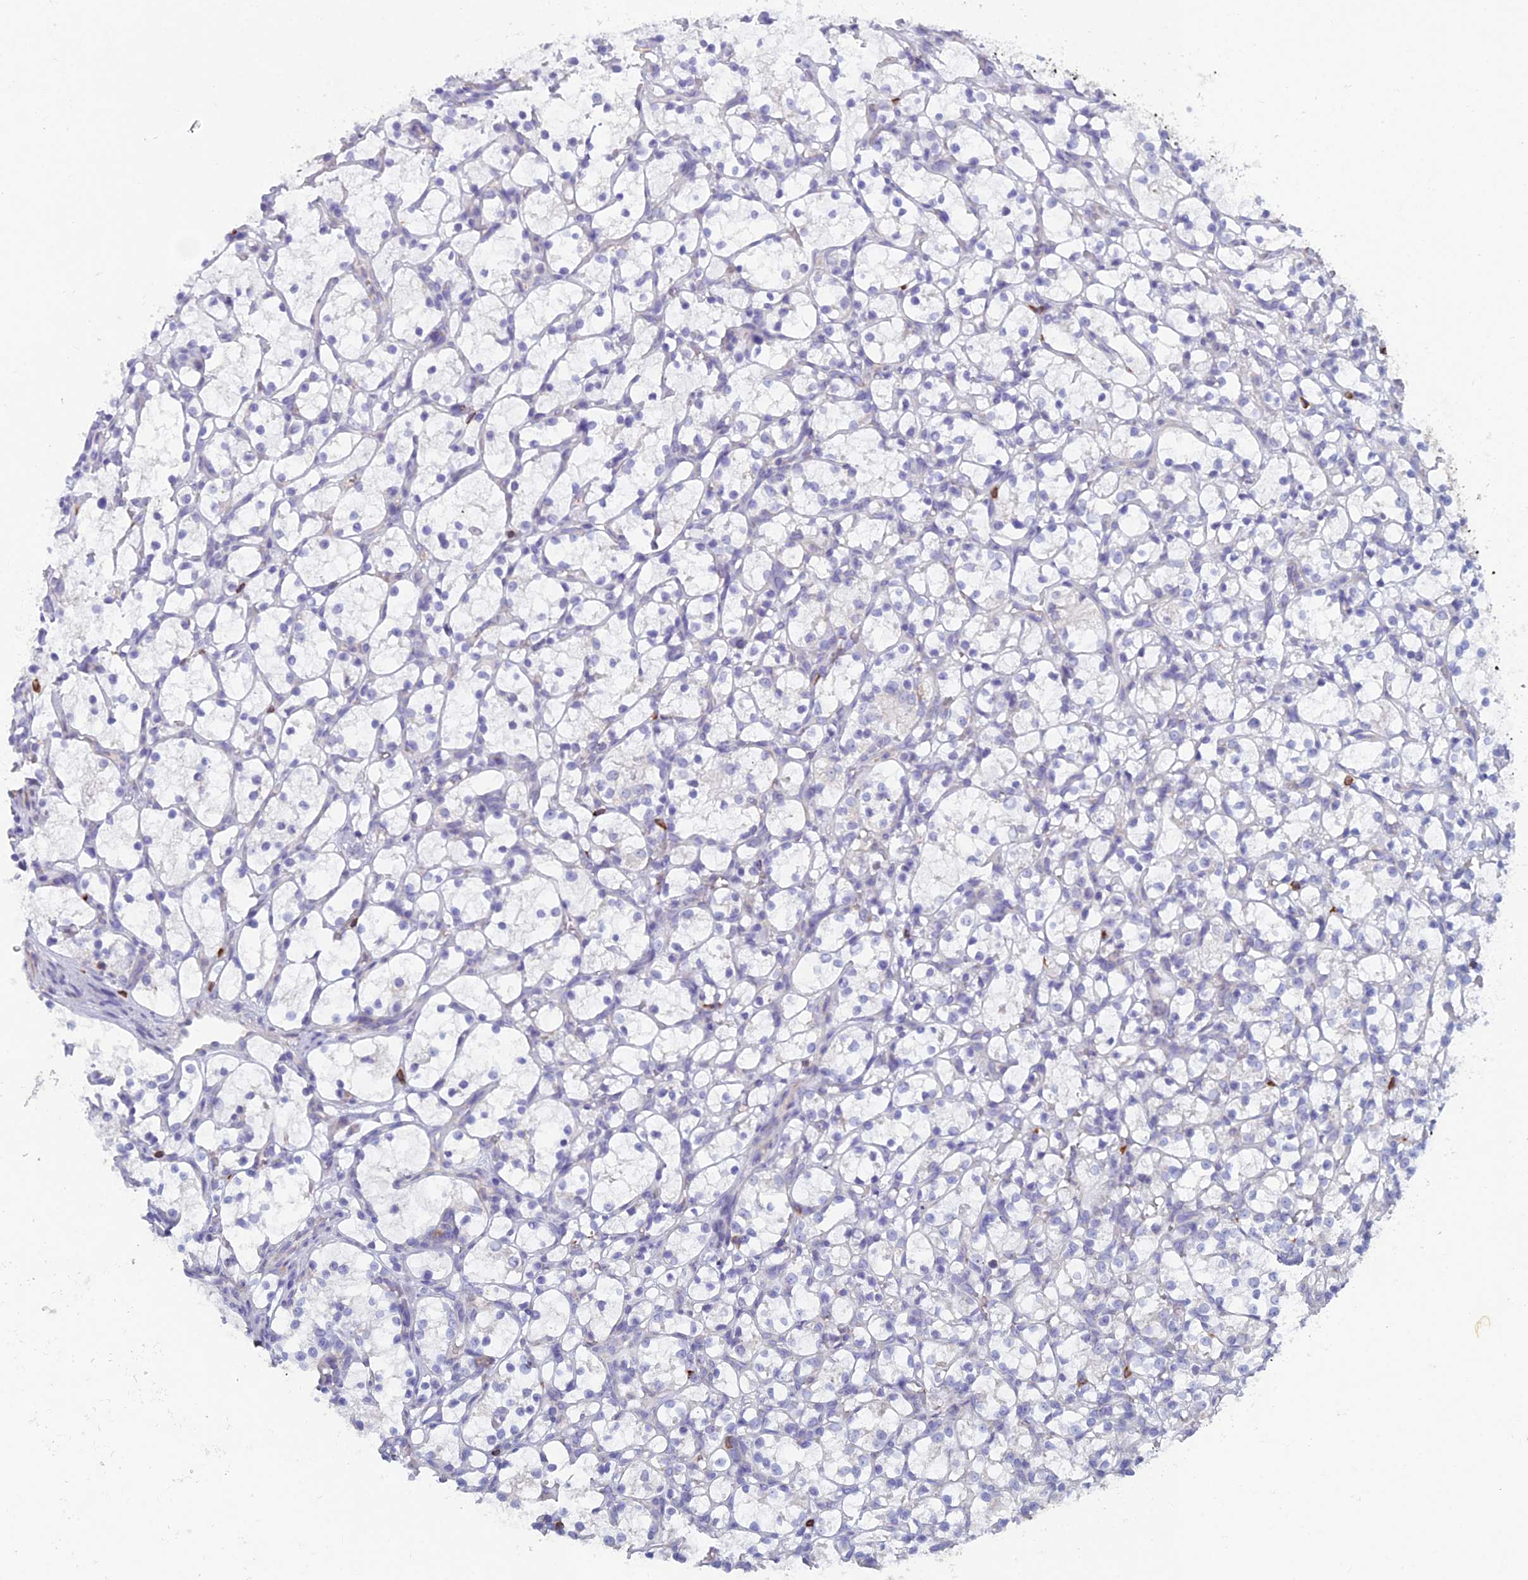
{"staining": {"intensity": "negative", "quantity": "none", "location": "none"}, "tissue": "renal cancer", "cell_type": "Tumor cells", "image_type": "cancer", "snomed": [{"axis": "morphology", "description": "Adenocarcinoma, NOS"}, {"axis": "topography", "description": "Kidney"}], "caption": "The histopathology image displays no staining of tumor cells in adenocarcinoma (renal). Brightfield microscopy of immunohistochemistry (IHC) stained with DAB (brown) and hematoxylin (blue), captured at high magnification.", "gene": "ABI3BP", "patient": {"sex": "female", "age": 69}}